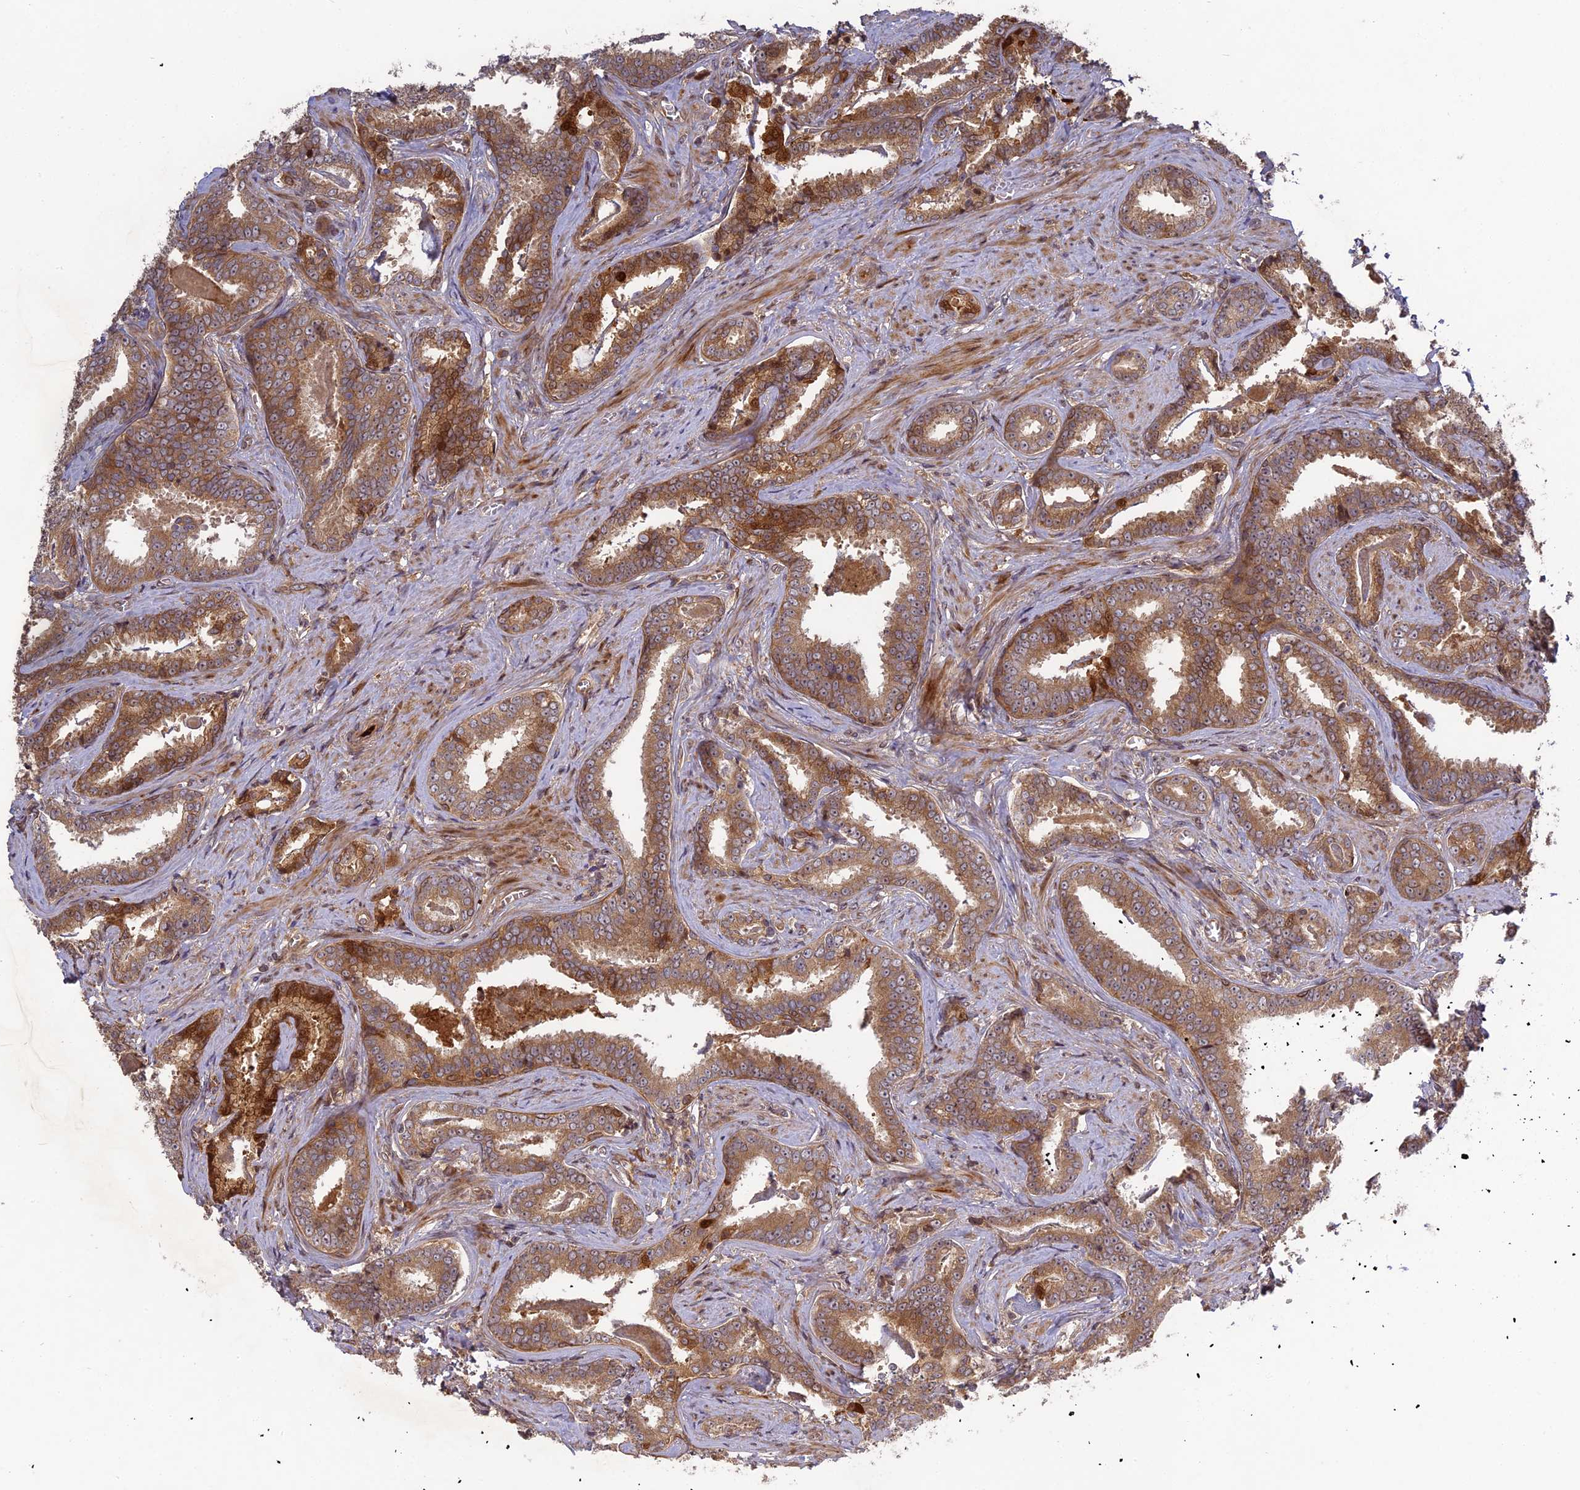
{"staining": {"intensity": "moderate", "quantity": ">75%", "location": "cytoplasmic/membranous"}, "tissue": "prostate cancer", "cell_type": "Tumor cells", "image_type": "cancer", "snomed": [{"axis": "morphology", "description": "Adenocarcinoma, High grade"}, {"axis": "topography", "description": "Prostate"}], "caption": "The micrograph demonstrates immunohistochemical staining of adenocarcinoma (high-grade) (prostate). There is moderate cytoplasmic/membranous expression is present in approximately >75% of tumor cells. (DAB (3,3'-diaminobenzidine) = brown stain, brightfield microscopy at high magnification).", "gene": "TMUB2", "patient": {"sex": "male", "age": 67}}